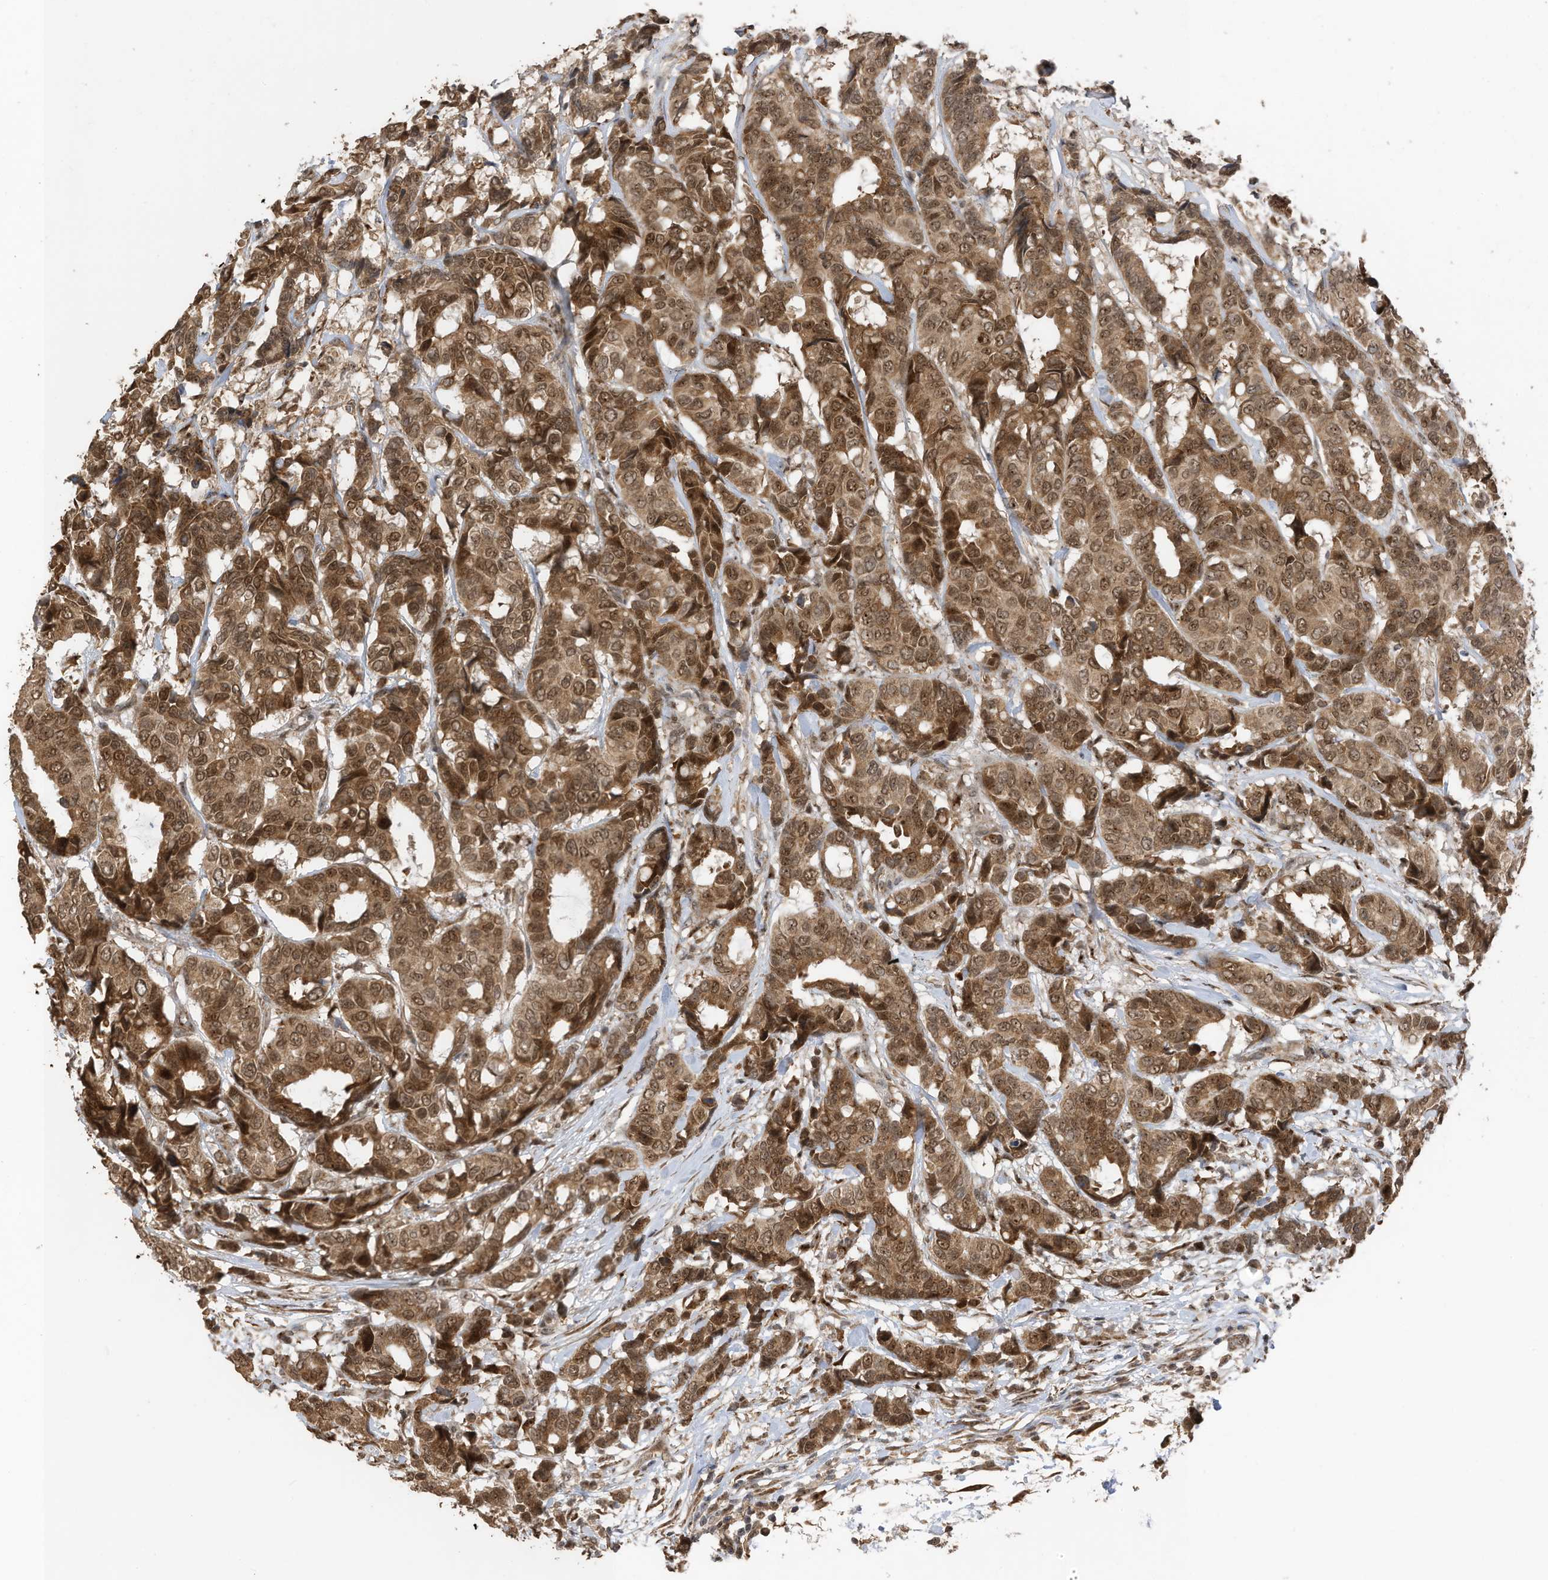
{"staining": {"intensity": "moderate", "quantity": ">75%", "location": "cytoplasmic/membranous,nuclear"}, "tissue": "breast cancer", "cell_type": "Tumor cells", "image_type": "cancer", "snomed": [{"axis": "morphology", "description": "Duct carcinoma"}, {"axis": "topography", "description": "Breast"}], "caption": "Breast cancer (infiltrating ductal carcinoma) stained with a brown dye demonstrates moderate cytoplasmic/membranous and nuclear positive expression in approximately >75% of tumor cells.", "gene": "ERLEC1", "patient": {"sex": "female", "age": 87}}